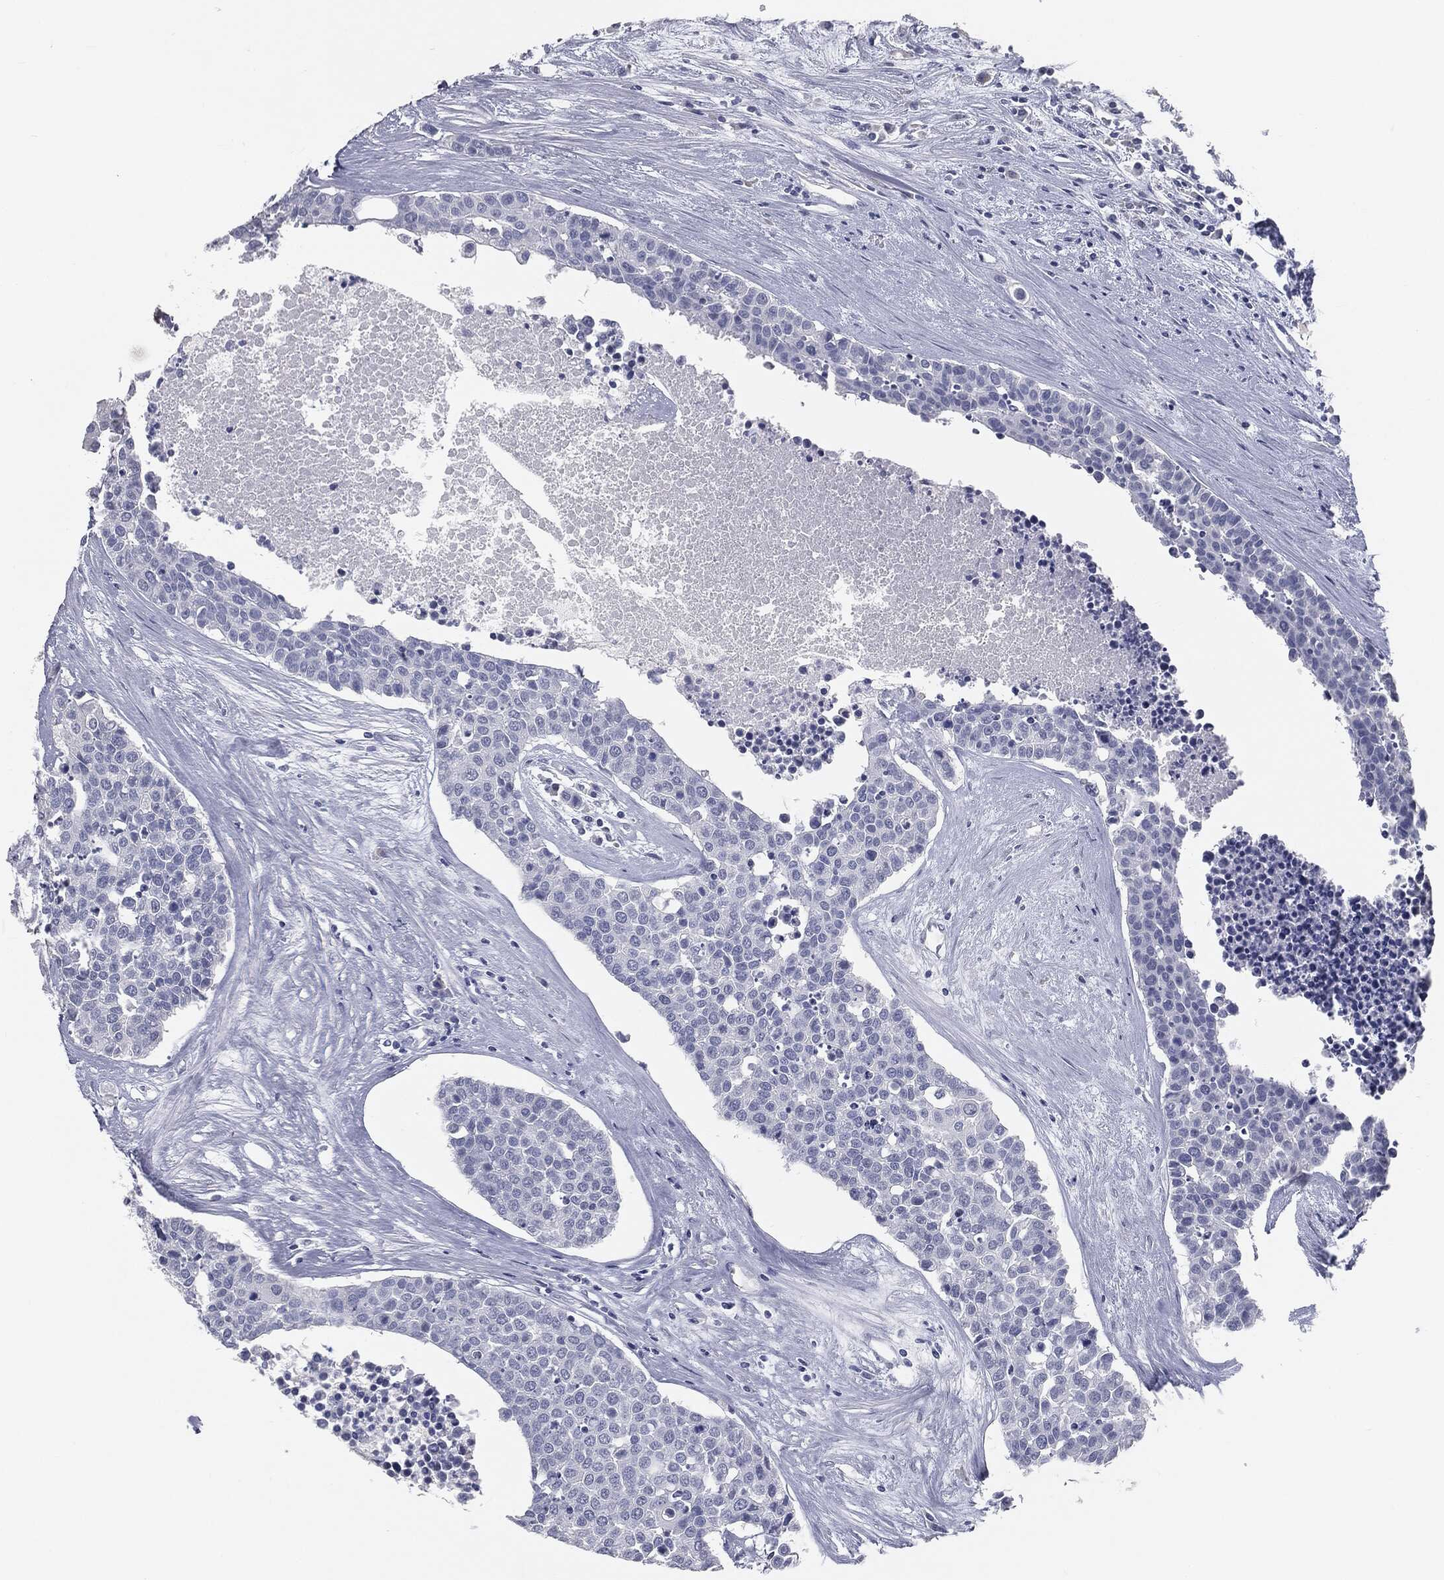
{"staining": {"intensity": "negative", "quantity": "none", "location": "none"}, "tissue": "carcinoid", "cell_type": "Tumor cells", "image_type": "cancer", "snomed": [{"axis": "morphology", "description": "Carcinoid, malignant, NOS"}, {"axis": "topography", "description": "Colon"}], "caption": "Tumor cells show no significant protein staining in malignant carcinoid.", "gene": "PRAME", "patient": {"sex": "male", "age": 81}}